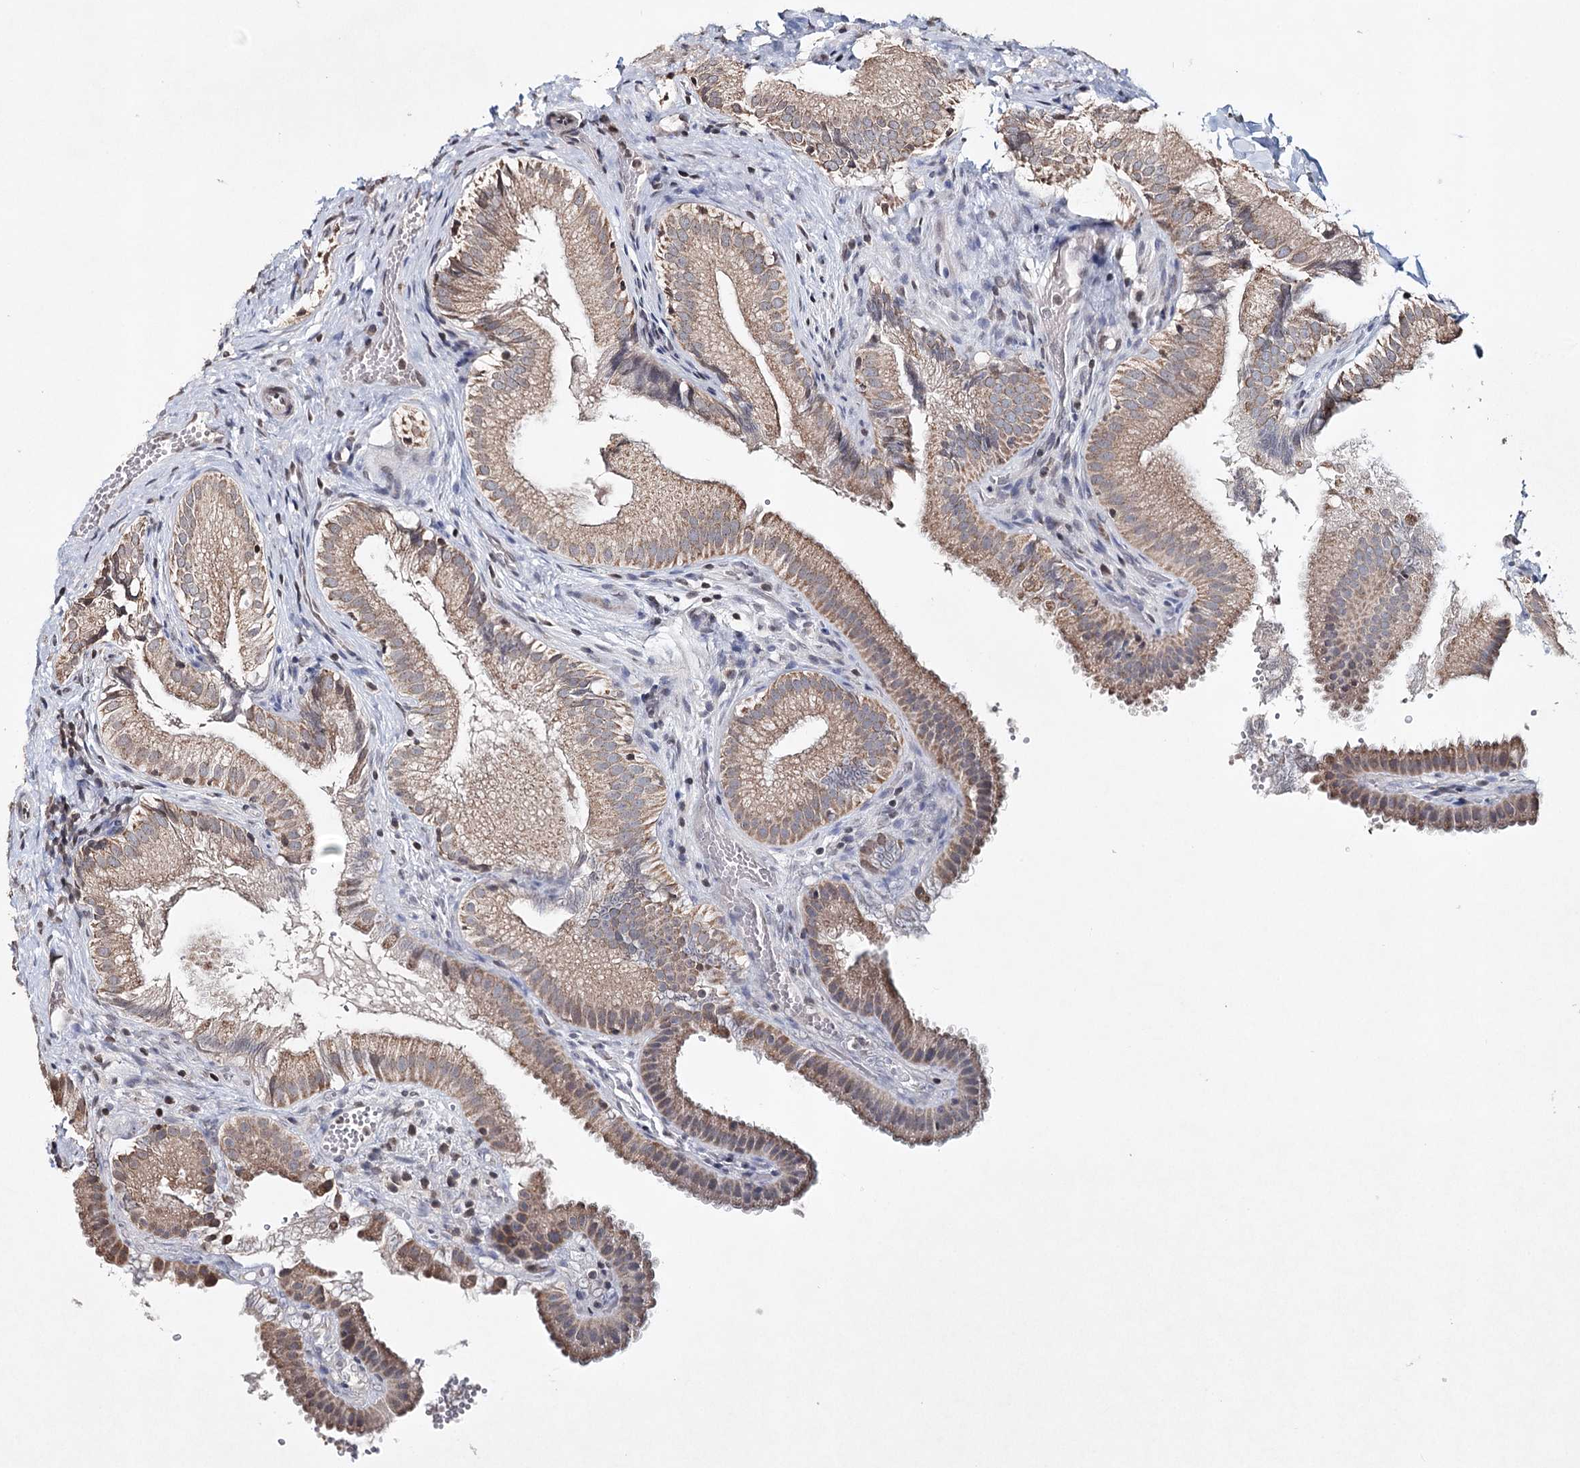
{"staining": {"intensity": "moderate", "quantity": ">75%", "location": "cytoplasmic/membranous"}, "tissue": "gallbladder", "cell_type": "Glandular cells", "image_type": "normal", "snomed": [{"axis": "morphology", "description": "Normal tissue, NOS"}, {"axis": "topography", "description": "Gallbladder"}], "caption": "Moderate cytoplasmic/membranous expression is appreciated in about >75% of glandular cells in normal gallbladder. Nuclei are stained in blue.", "gene": "ICOS", "patient": {"sex": "female", "age": 30}}